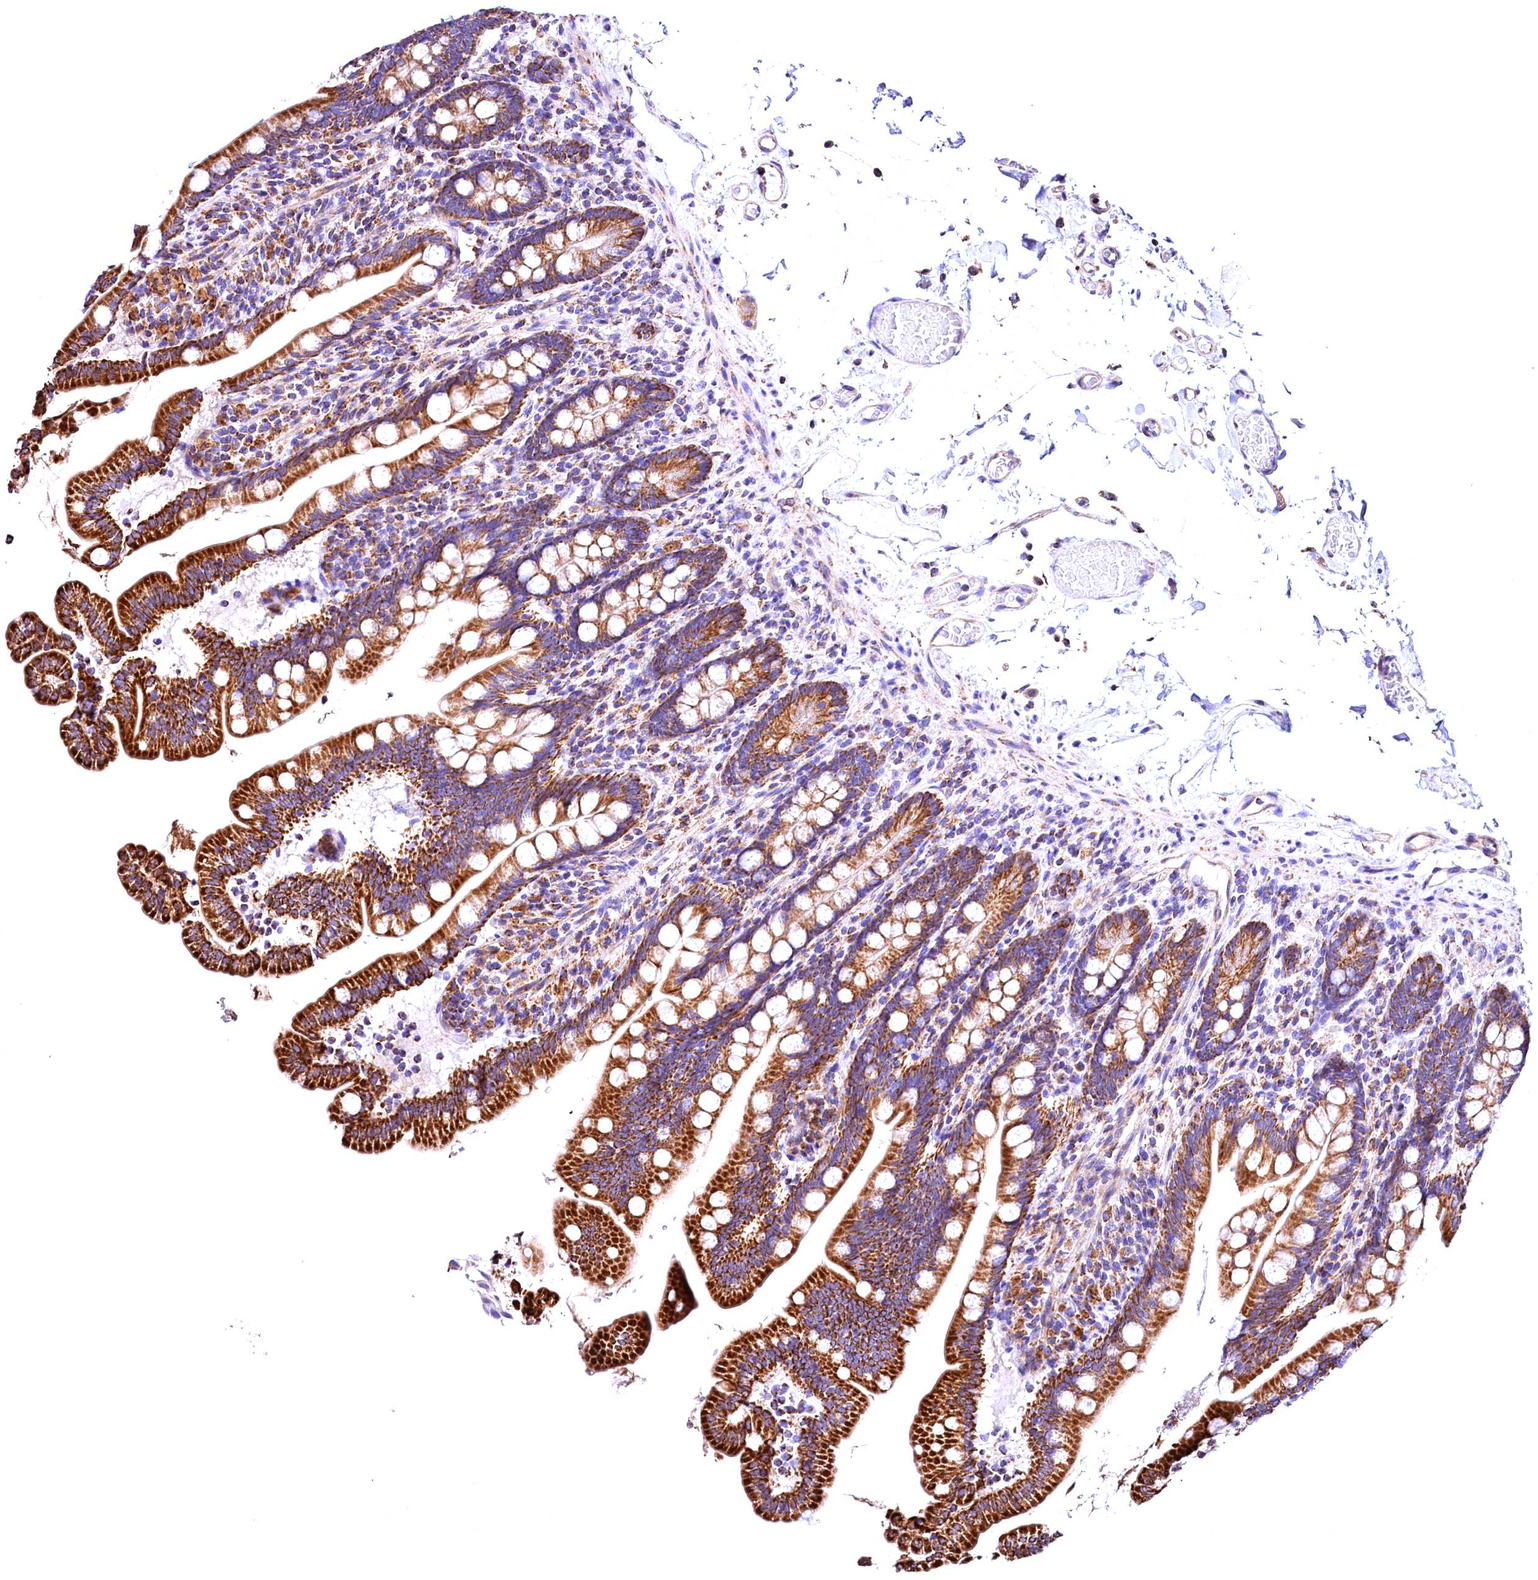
{"staining": {"intensity": "strong", "quantity": ">75%", "location": "cytoplasmic/membranous"}, "tissue": "small intestine", "cell_type": "Glandular cells", "image_type": "normal", "snomed": [{"axis": "morphology", "description": "Normal tissue, NOS"}, {"axis": "topography", "description": "Small intestine"}], "caption": "Brown immunohistochemical staining in unremarkable human small intestine displays strong cytoplasmic/membranous staining in approximately >75% of glandular cells.", "gene": "ACAA2", "patient": {"sex": "female", "age": 64}}